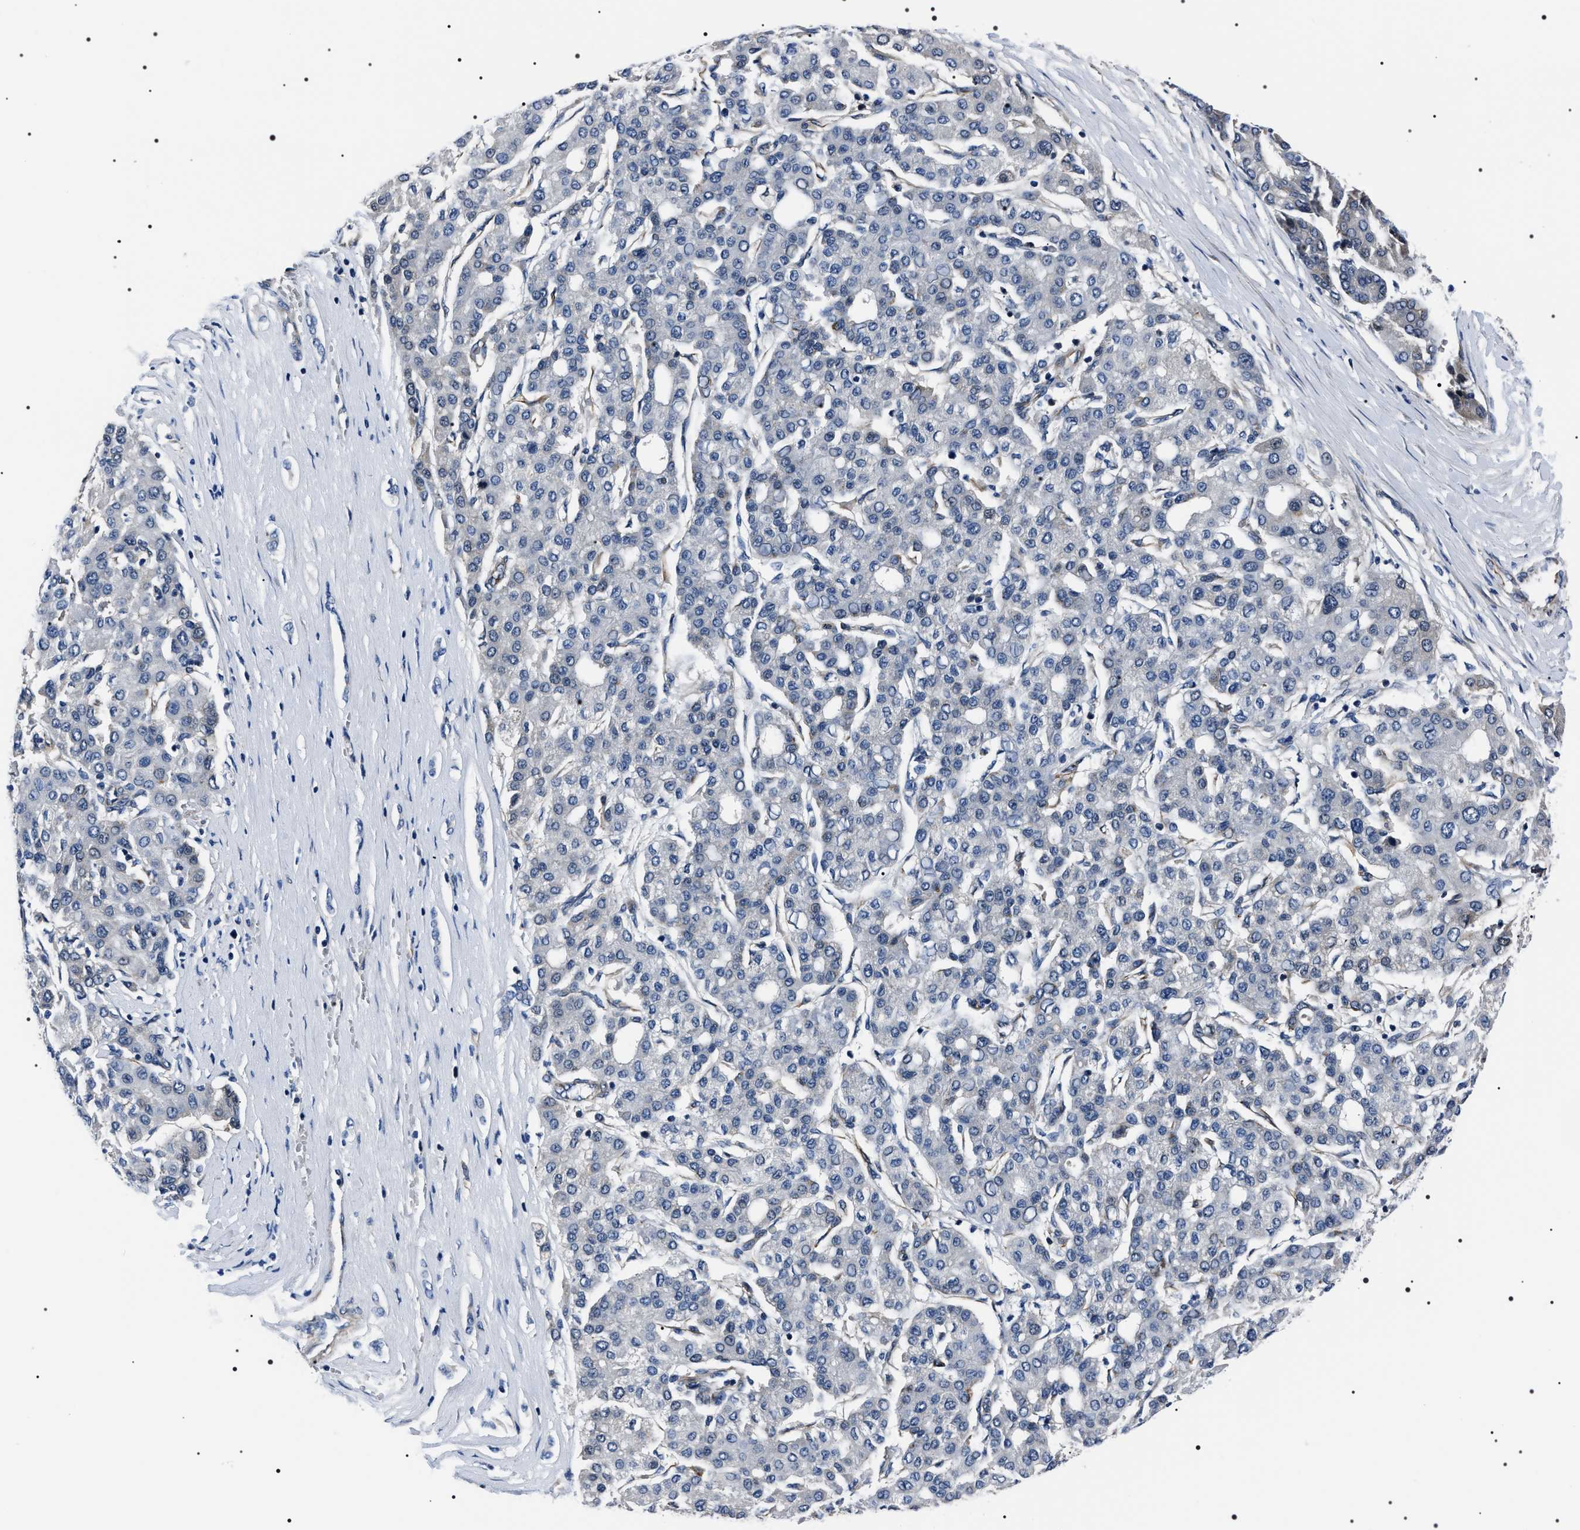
{"staining": {"intensity": "negative", "quantity": "none", "location": "none"}, "tissue": "liver cancer", "cell_type": "Tumor cells", "image_type": "cancer", "snomed": [{"axis": "morphology", "description": "Carcinoma, Hepatocellular, NOS"}, {"axis": "topography", "description": "Liver"}], "caption": "Tumor cells show no significant expression in liver cancer.", "gene": "BAG2", "patient": {"sex": "male", "age": 65}}